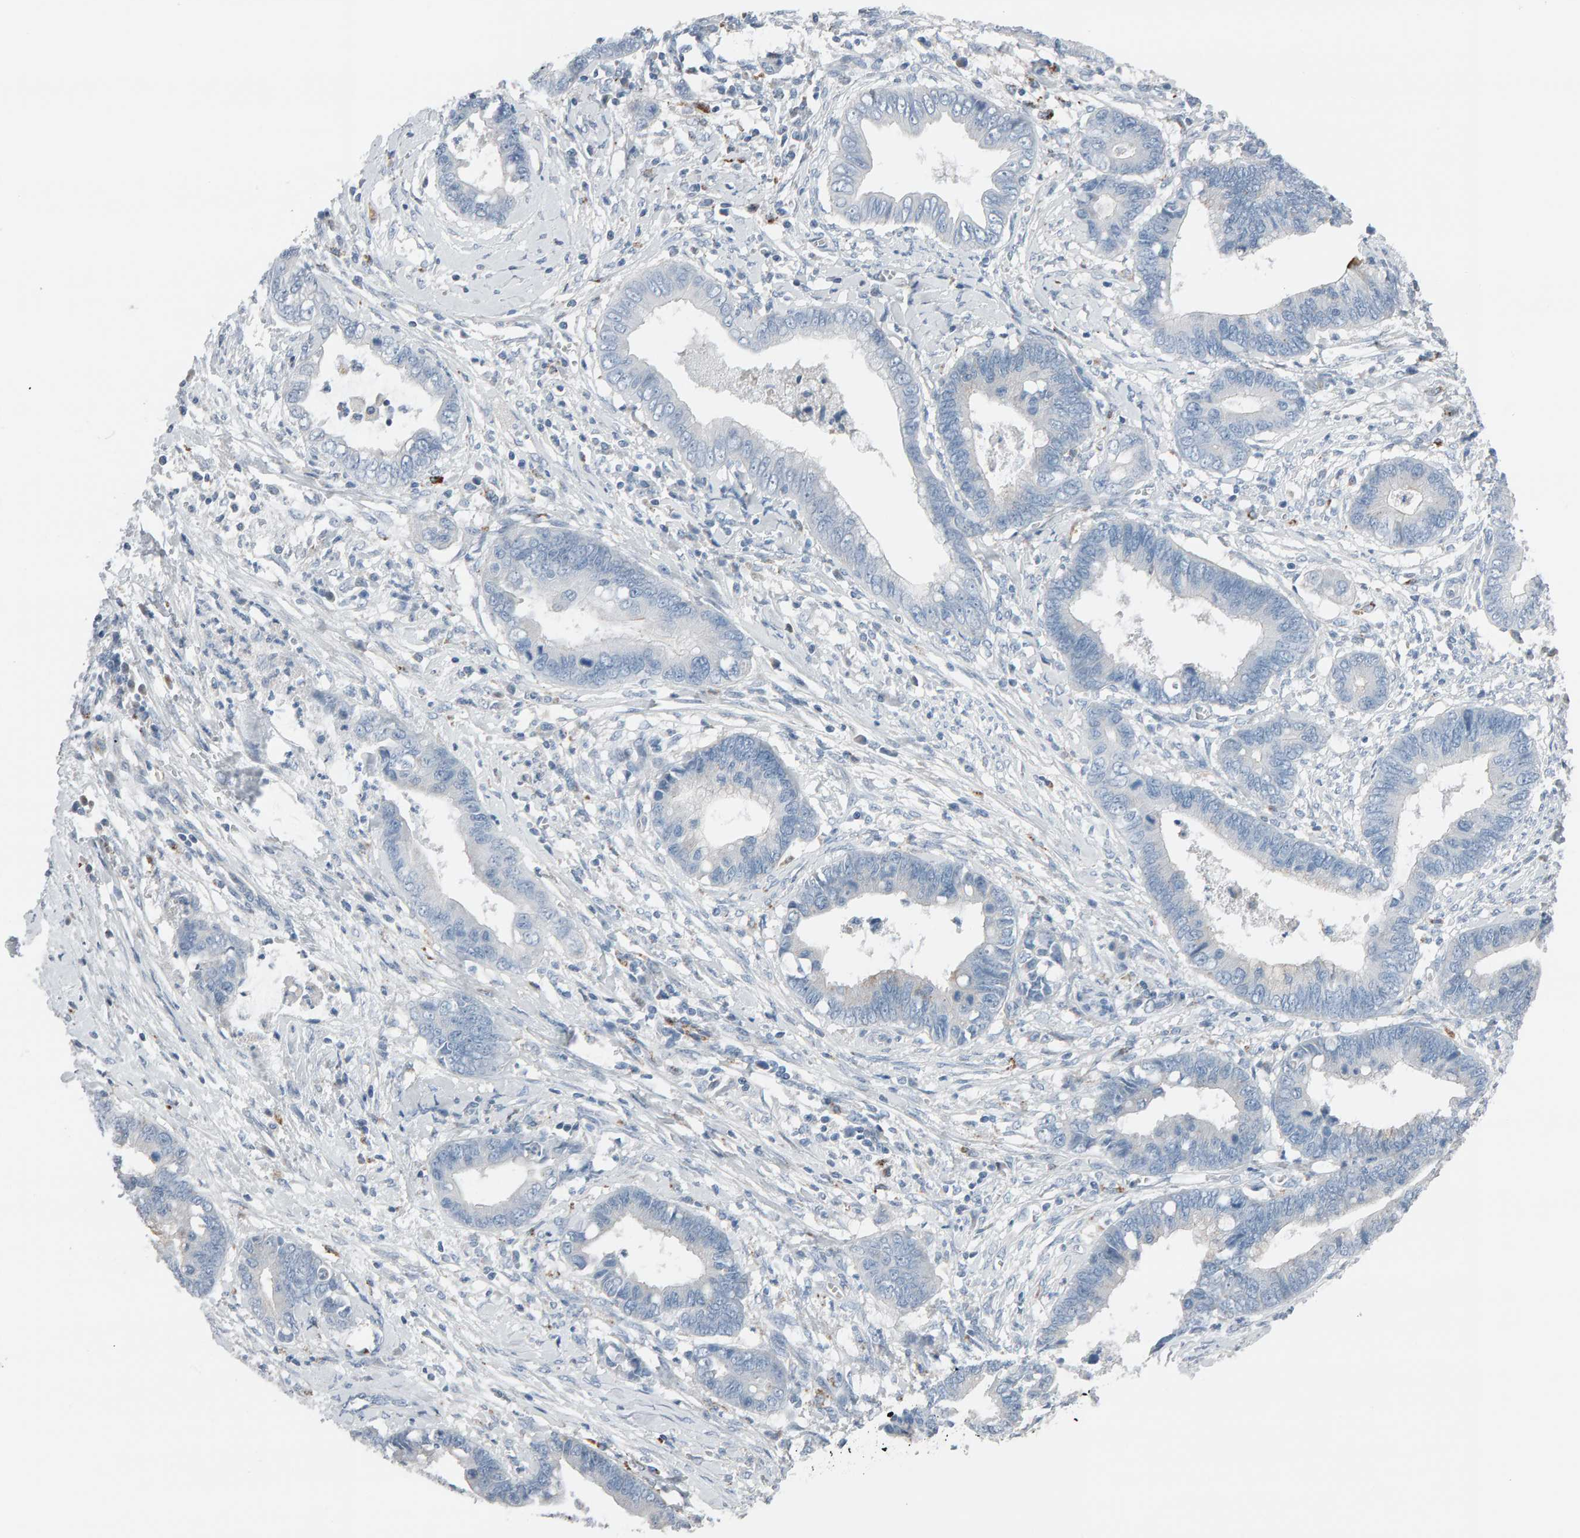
{"staining": {"intensity": "negative", "quantity": "none", "location": "none"}, "tissue": "cervical cancer", "cell_type": "Tumor cells", "image_type": "cancer", "snomed": [{"axis": "morphology", "description": "Adenocarcinoma, NOS"}, {"axis": "topography", "description": "Cervix"}], "caption": "Cervical cancer stained for a protein using IHC shows no staining tumor cells.", "gene": "IPPK", "patient": {"sex": "female", "age": 44}}